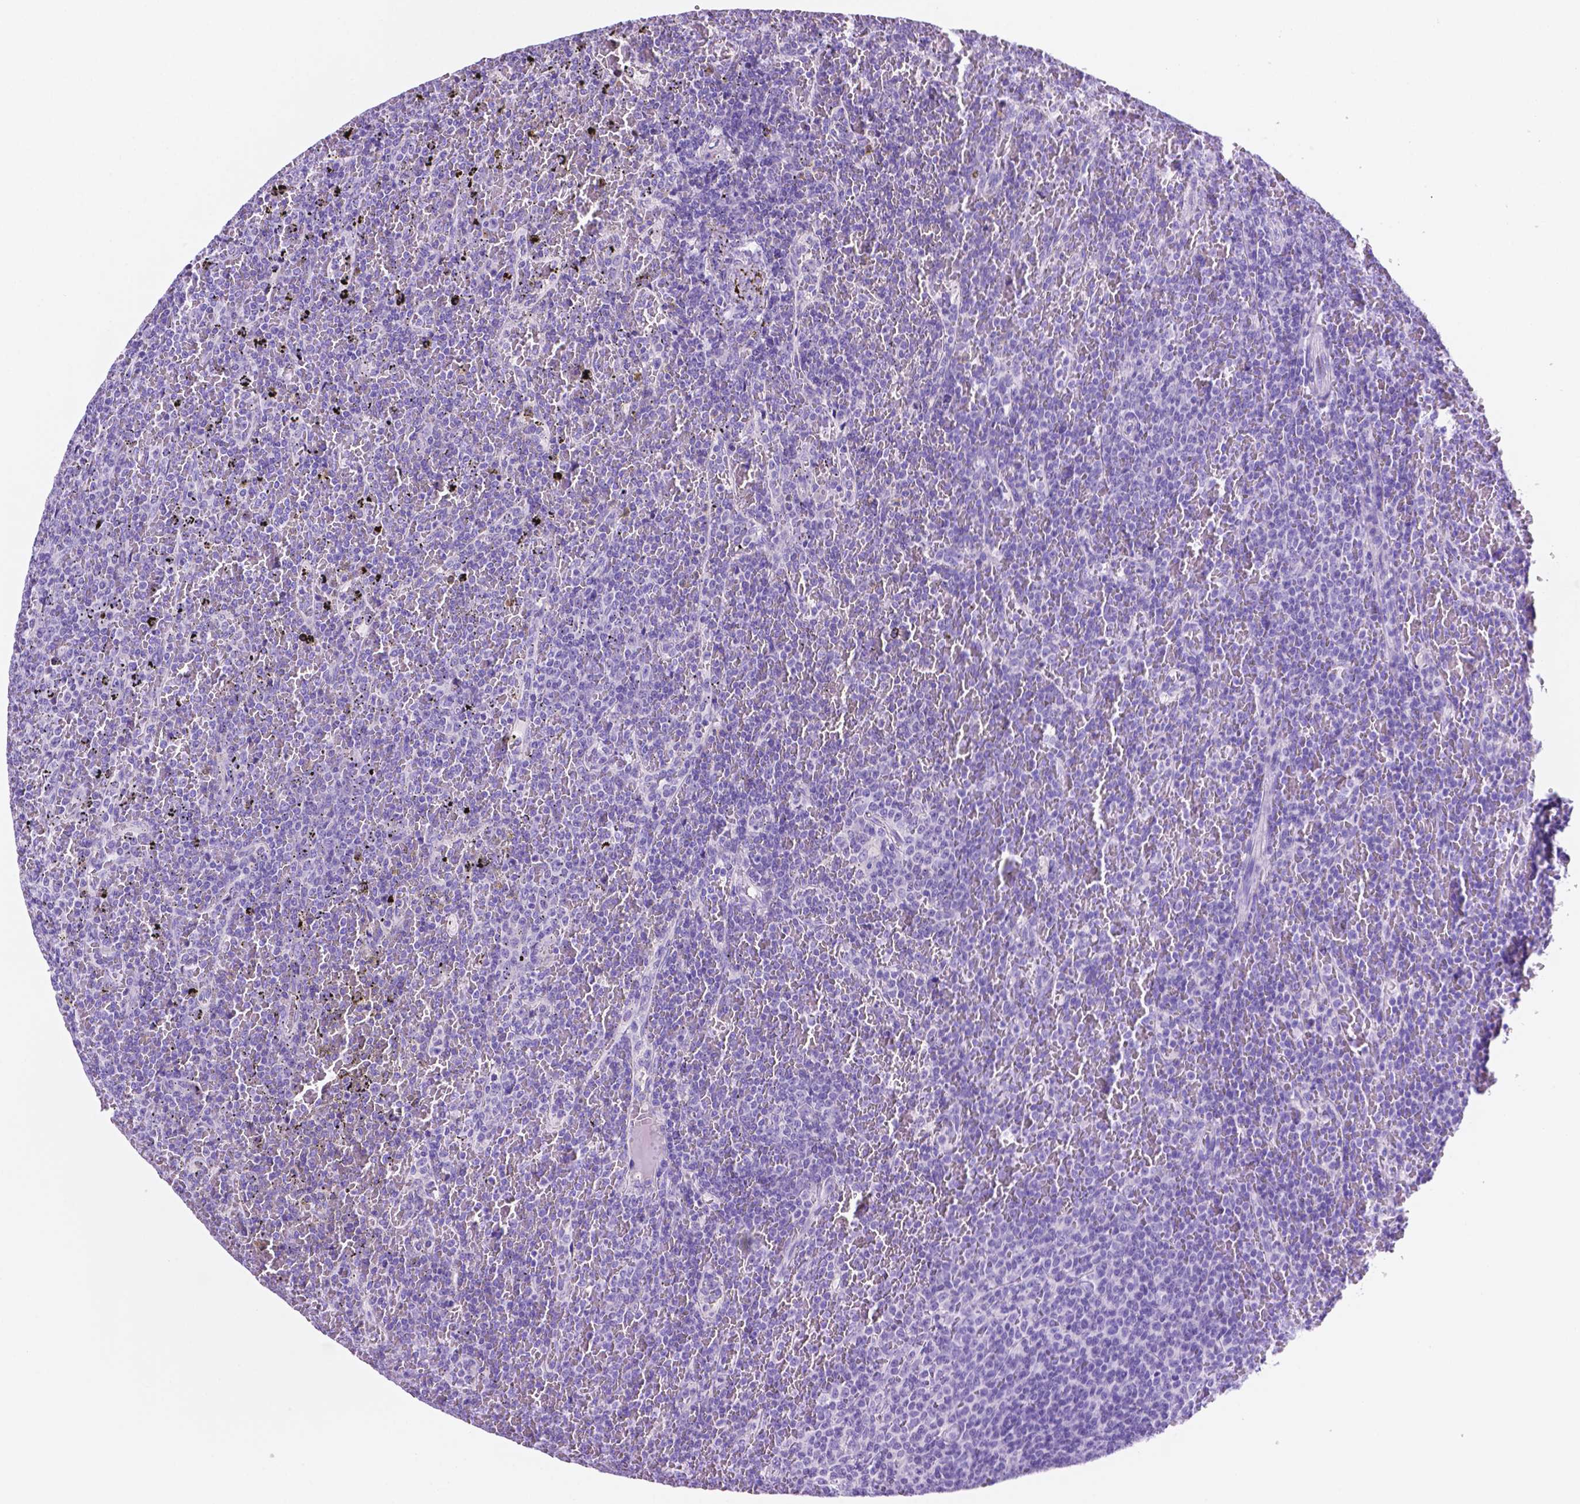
{"staining": {"intensity": "negative", "quantity": "none", "location": "none"}, "tissue": "lymphoma", "cell_type": "Tumor cells", "image_type": "cancer", "snomed": [{"axis": "morphology", "description": "Malignant lymphoma, non-Hodgkin's type, Low grade"}, {"axis": "topography", "description": "Spleen"}], "caption": "The immunohistochemistry (IHC) image has no significant staining in tumor cells of low-grade malignant lymphoma, non-Hodgkin's type tissue. (Stains: DAB (3,3'-diaminobenzidine) immunohistochemistry with hematoxylin counter stain, Microscopy: brightfield microscopy at high magnification).", "gene": "FOXB2", "patient": {"sex": "female", "age": 77}}